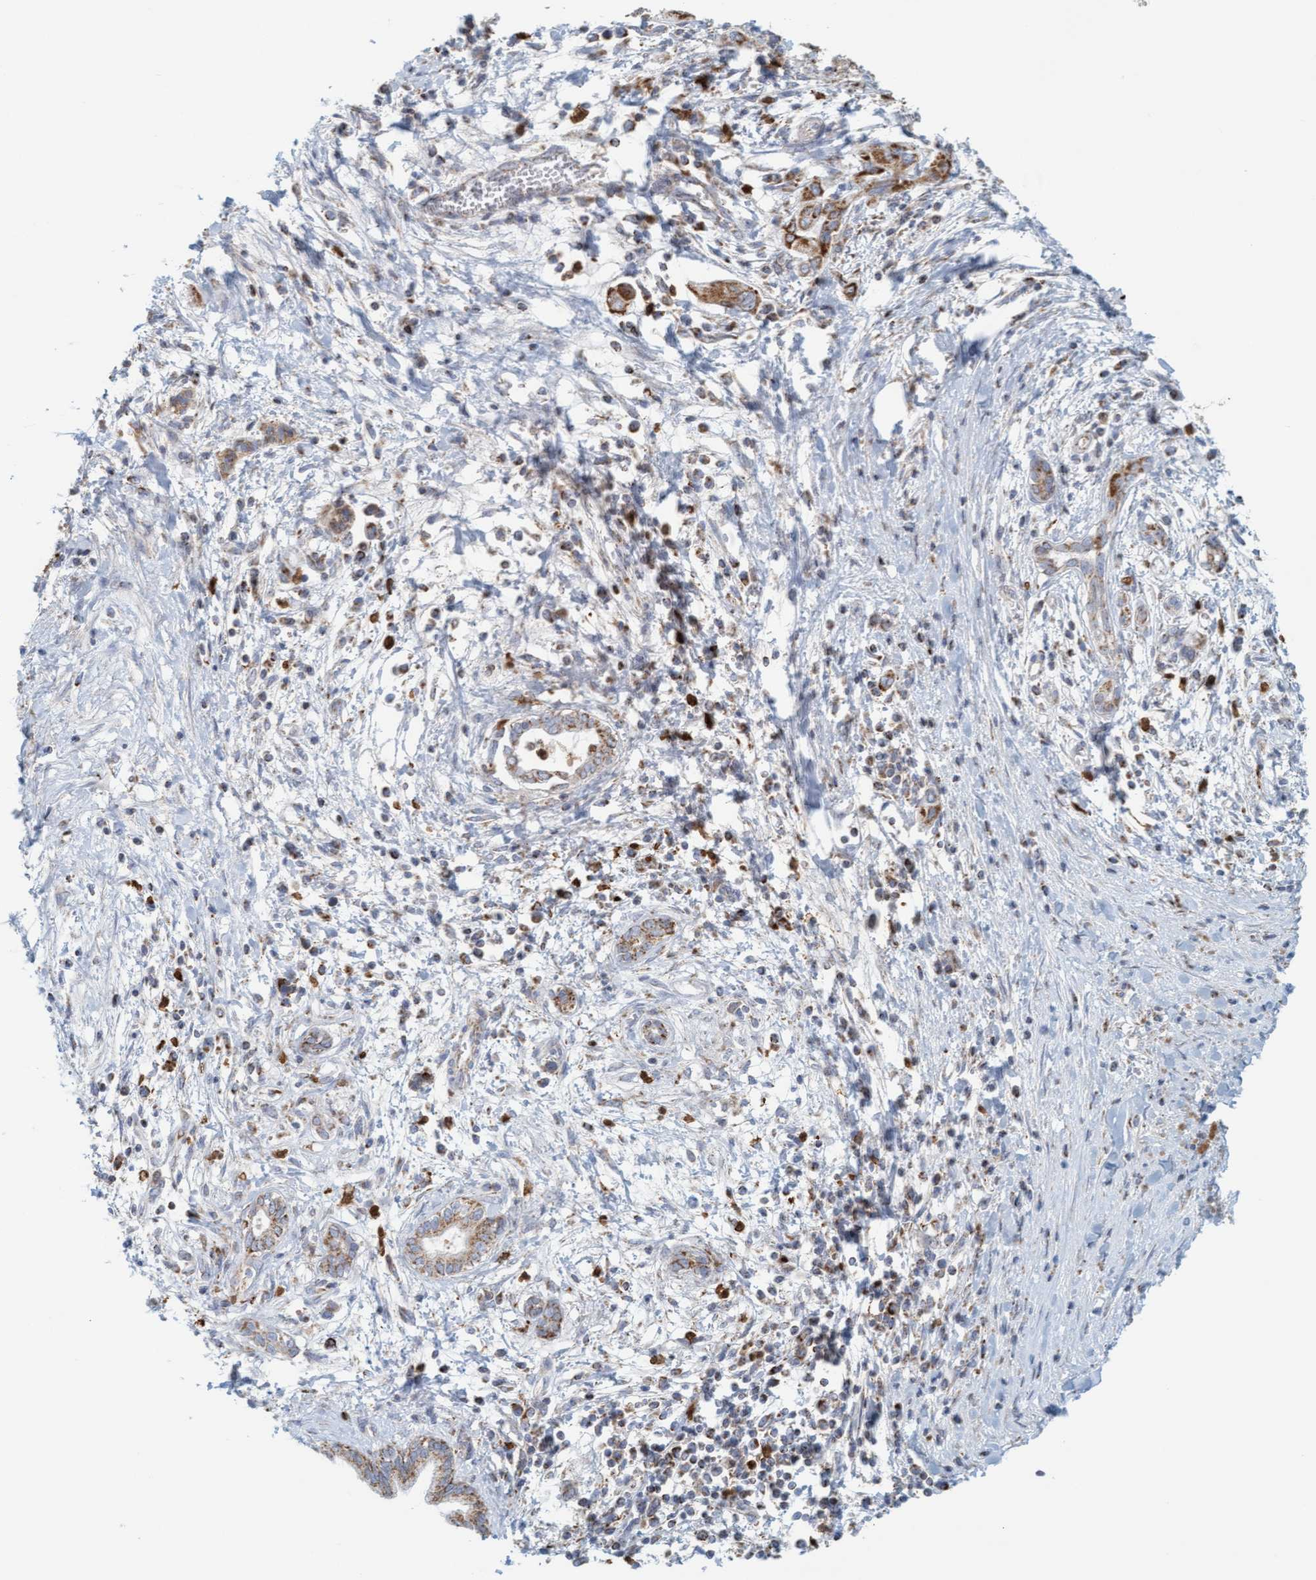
{"staining": {"intensity": "moderate", "quantity": ">75%", "location": "cytoplasmic/membranous"}, "tissue": "pancreatic cancer", "cell_type": "Tumor cells", "image_type": "cancer", "snomed": [{"axis": "morphology", "description": "Adenocarcinoma, NOS"}, {"axis": "topography", "description": "Pancreas"}], "caption": "Human pancreatic cancer stained with a protein marker demonstrates moderate staining in tumor cells.", "gene": "B9D1", "patient": {"sex": "male", "age": 58}}